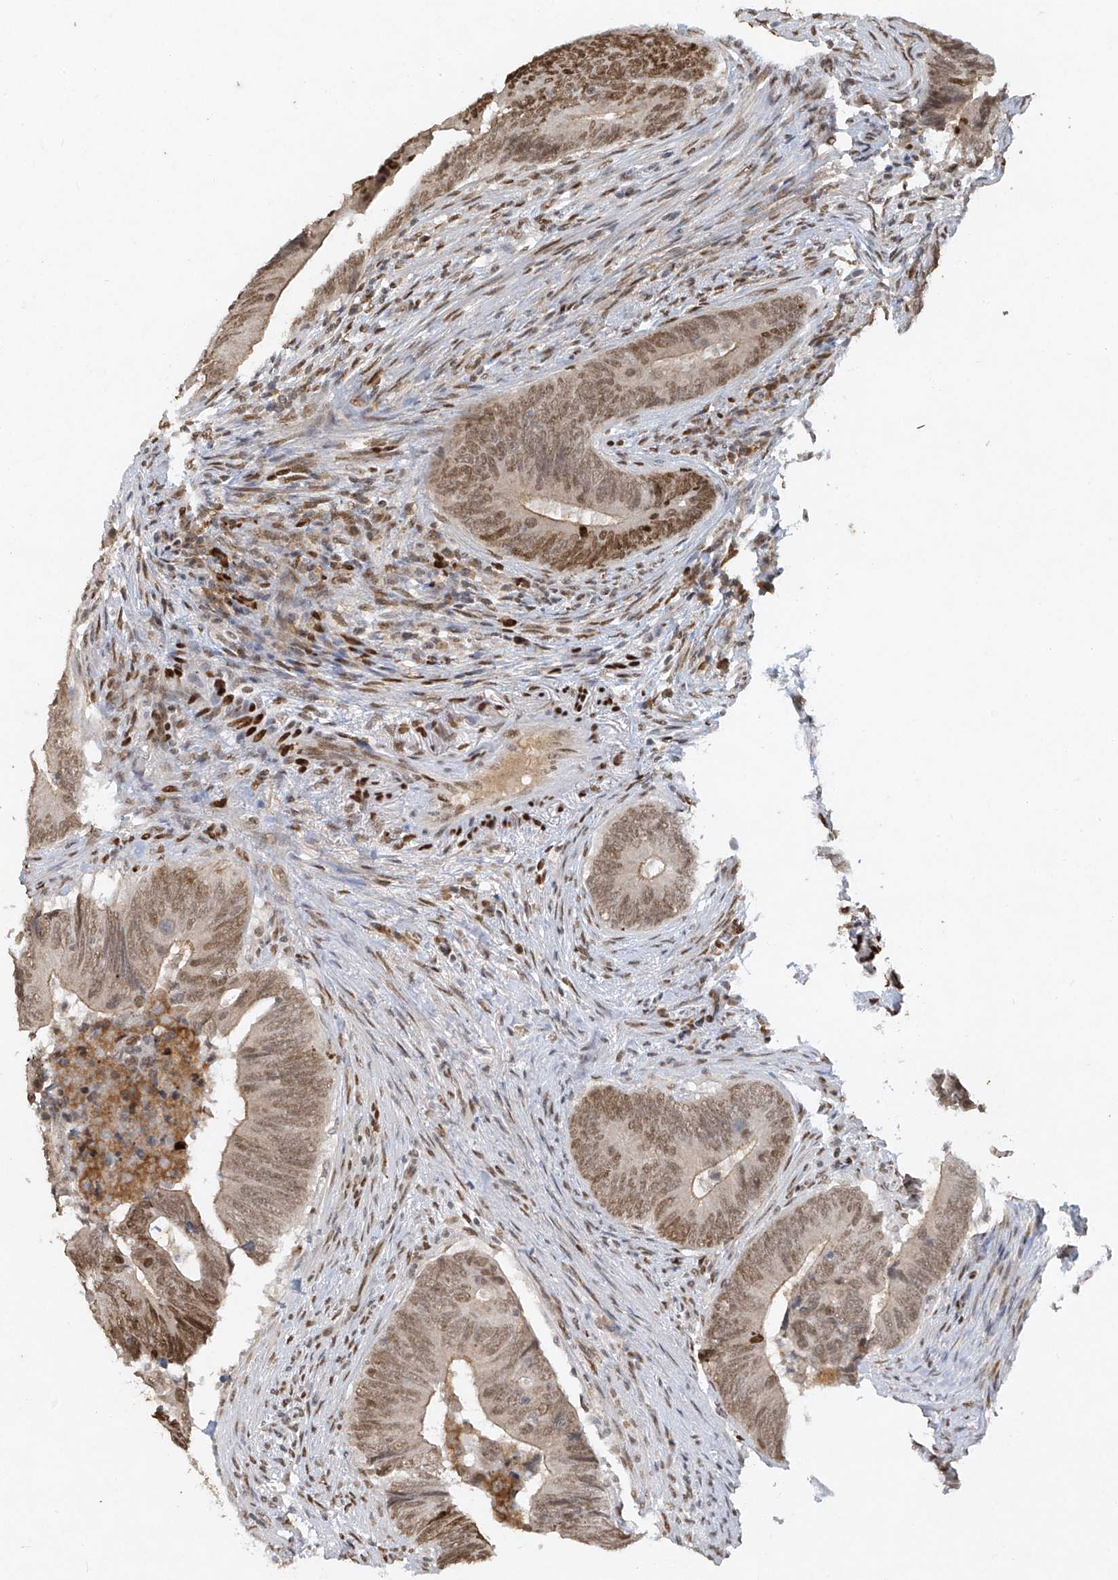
{"staining": {"intensity": "moderate", "quantity": ">75%", "location": "nuclear"}, "tissue": "colorectal cancer", "cell_type": "Tumor cells", "image_type": "cancer", "snomed": [{"axis": "morphology", "description": "Normal tissue, NOS"}, {"axis": "morphology", "description": "Adenocarcinoma, NOS"}, {"axis": "topography", "description": "Colon"}], "caption": "This is a photomicrograph of IHC staining of adenocarcinoma (colorectal), which shows moderate staining in the nuclear of tumor cells.", "gene": "ATRIP", "patient": {"sex": "male", "age": 56}}